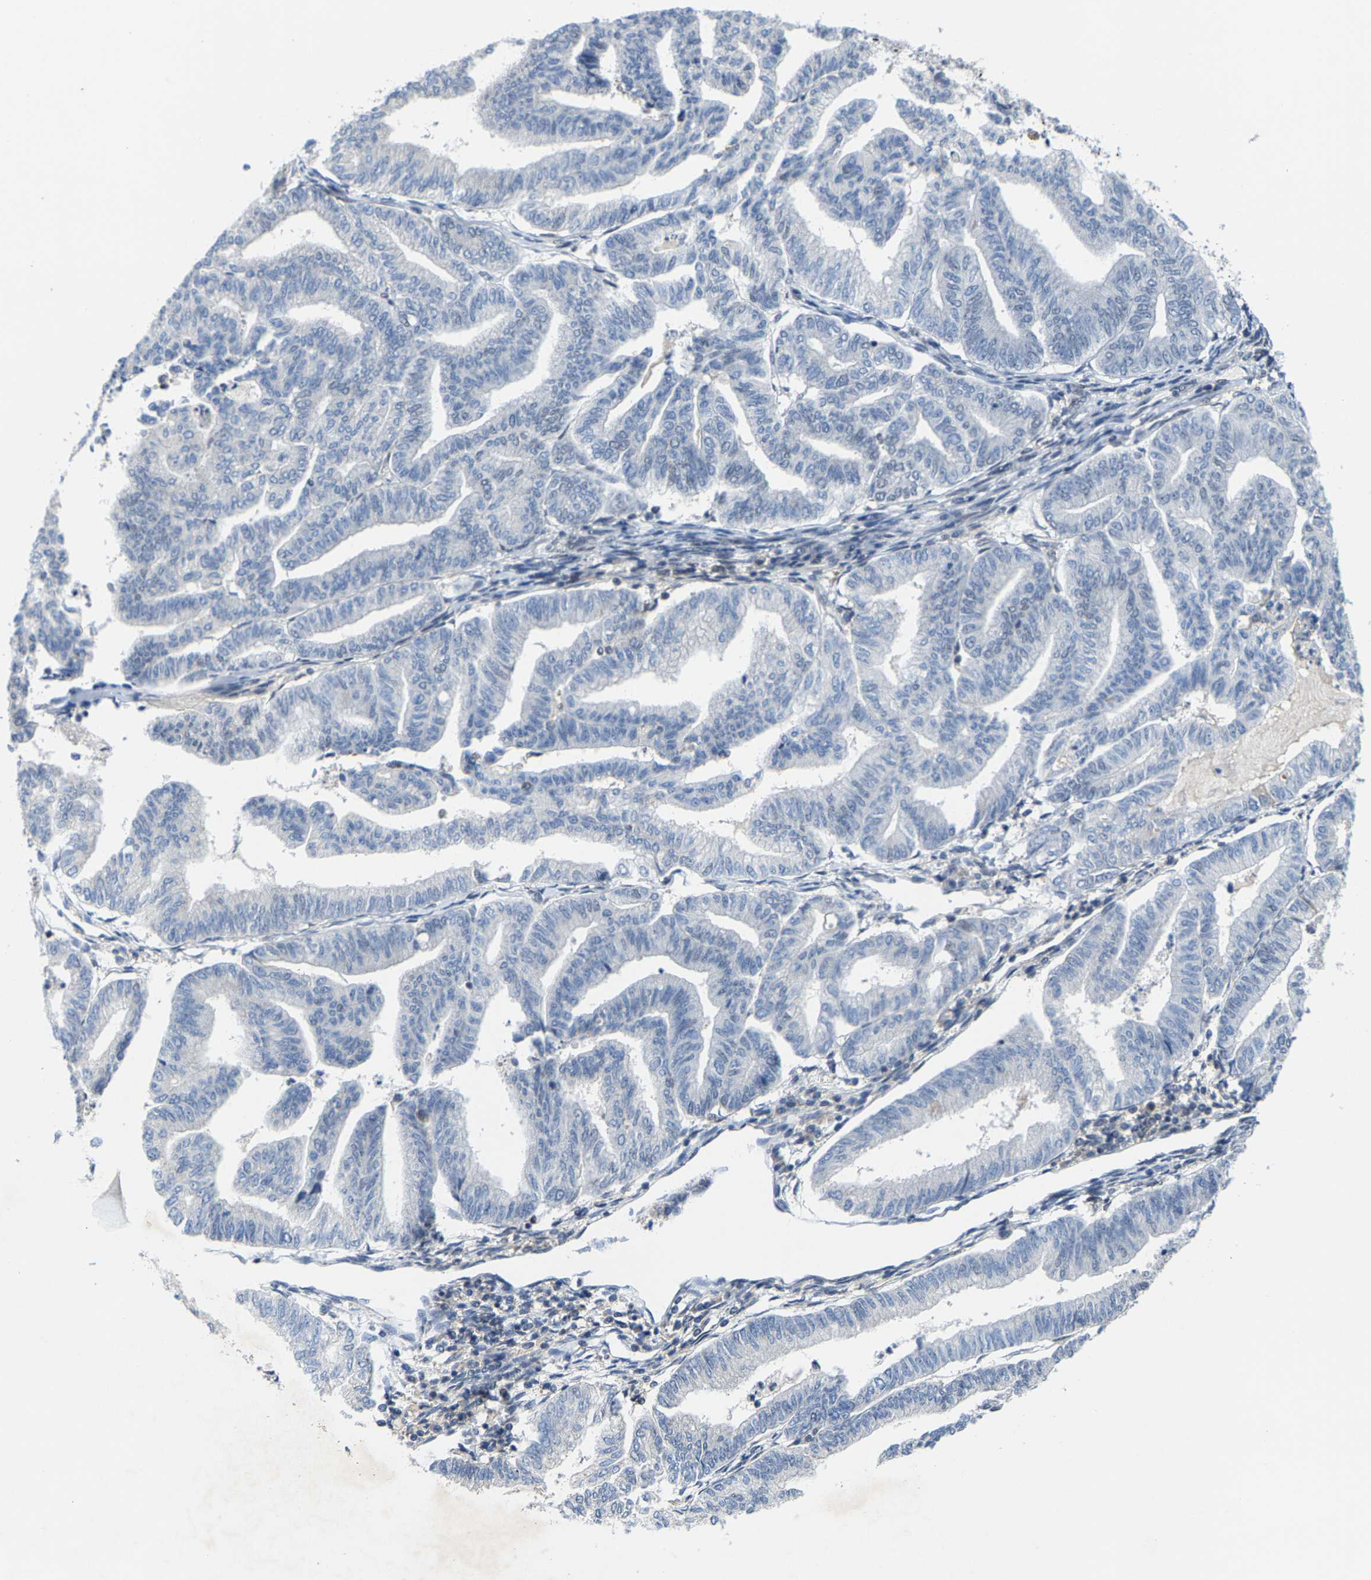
{"staining": {"intensity": "negative", "quantity": "none", "location": "none"}, "tissue": "endometrial cancer", "cell_type": "Tumor cells", "image_type": "cancer", "snomed": [{"axis": "morphology", "description": "Adenocarcinoma, NOS"}, {"axis": "topography", "description": "Endometrium"}], "caption": "Endometrial cancer (adenocarcinoma) stained for a protein using immunohistochemistry exhibits no staining tumor cells.", "gene": "FGD3", "patient": {"sex": "female", "age": 79}}